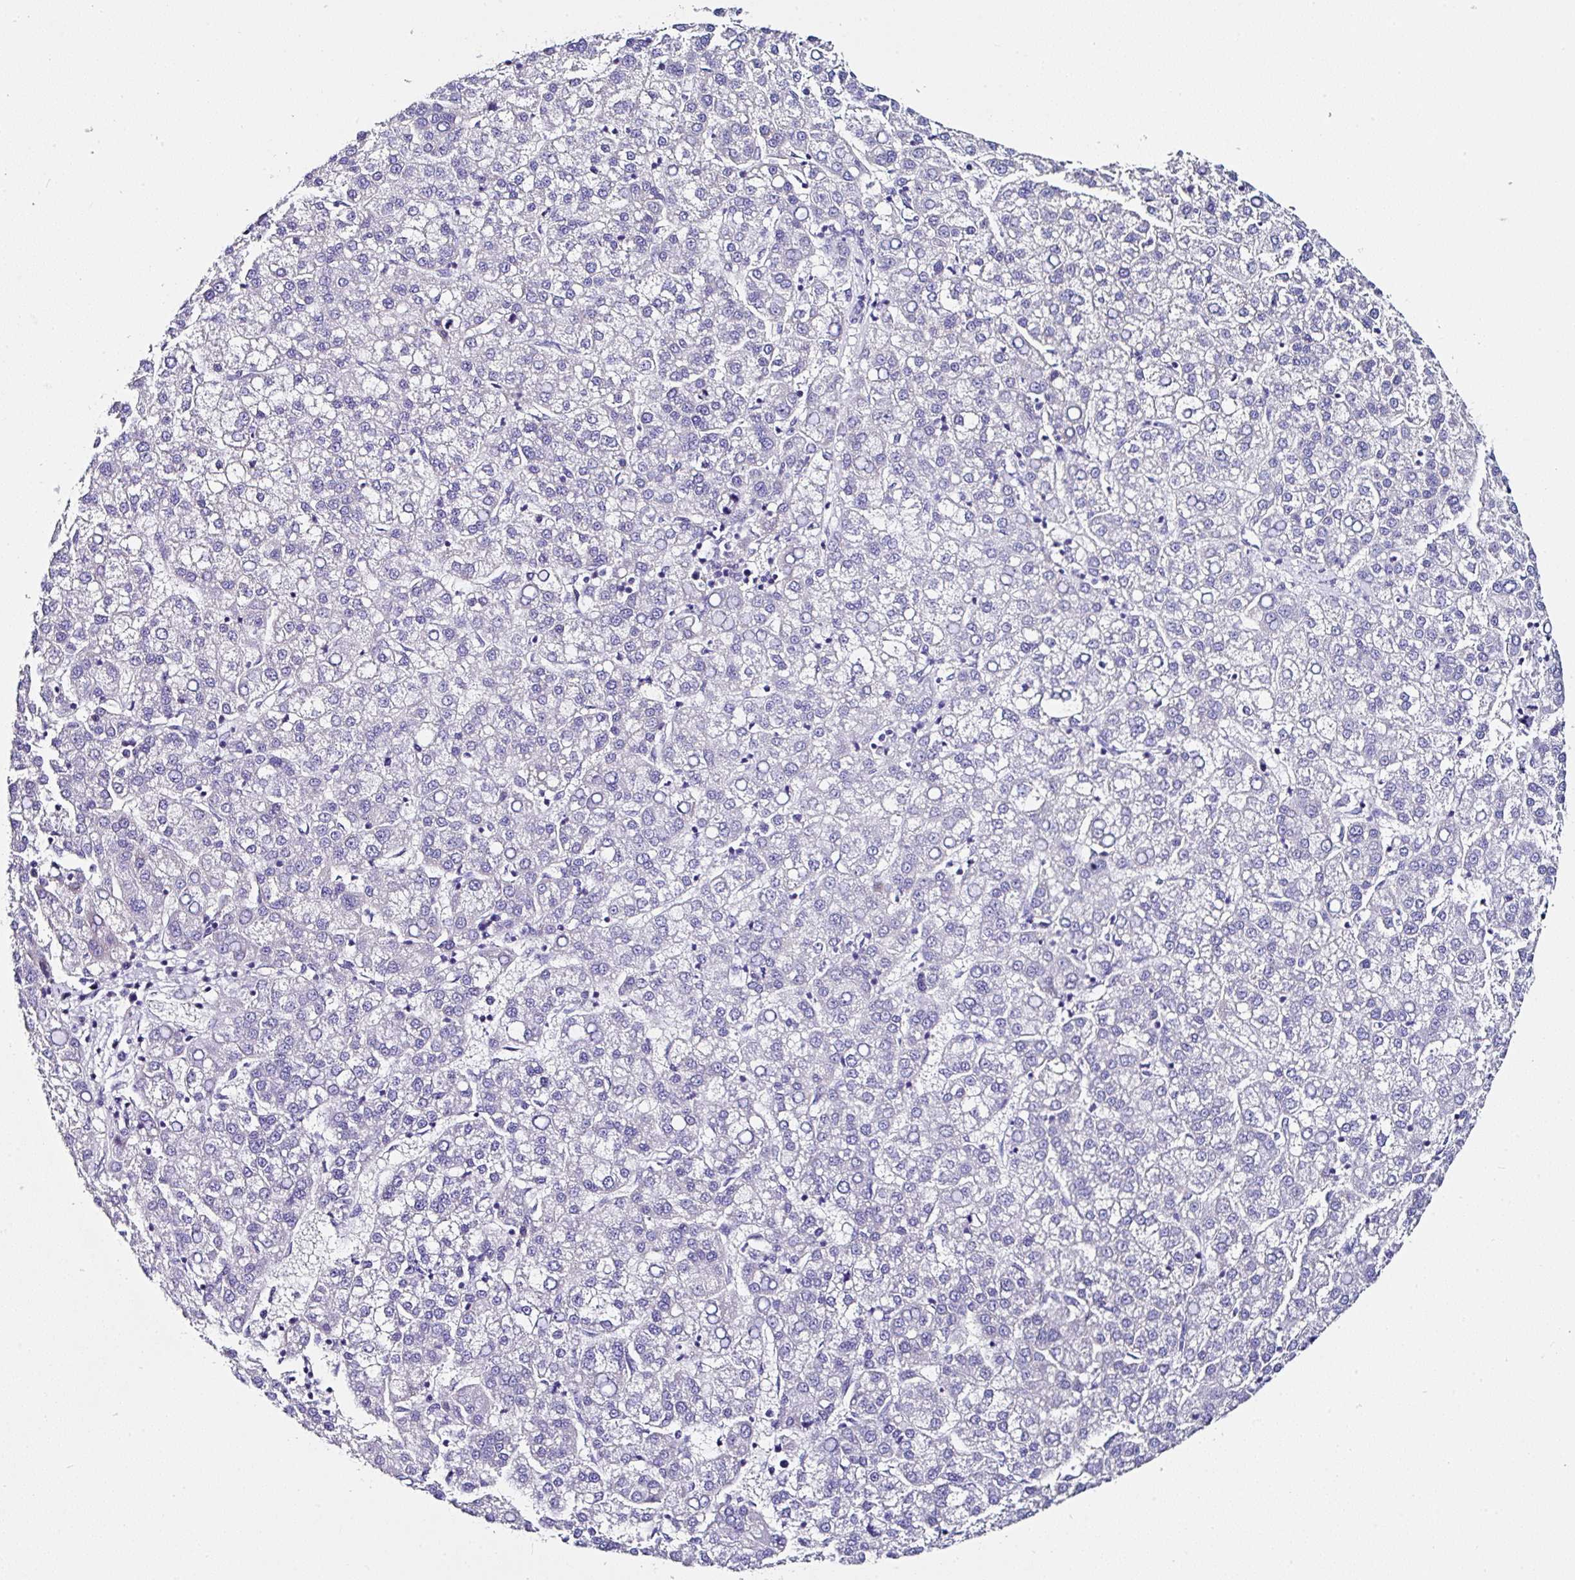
{"staining": {"intensity": "negative", "quantity": "none", "location": "none"}, "tissue": "liver cancer", "cell_type": "Tumor cells", "image_type": "cancer", "snomed": [{"axis": "morphology", "description": "Carcinoma, Hepatocellular, NOS"}, {"axis": "topography", "description": "Liver"}], "caption": "DAB immunohistochemical staining of human liver cancer shows no significant positivity in tumor cells.", "gene": "UGT3A1", "patient": {"sex": "female", "age": 58}}